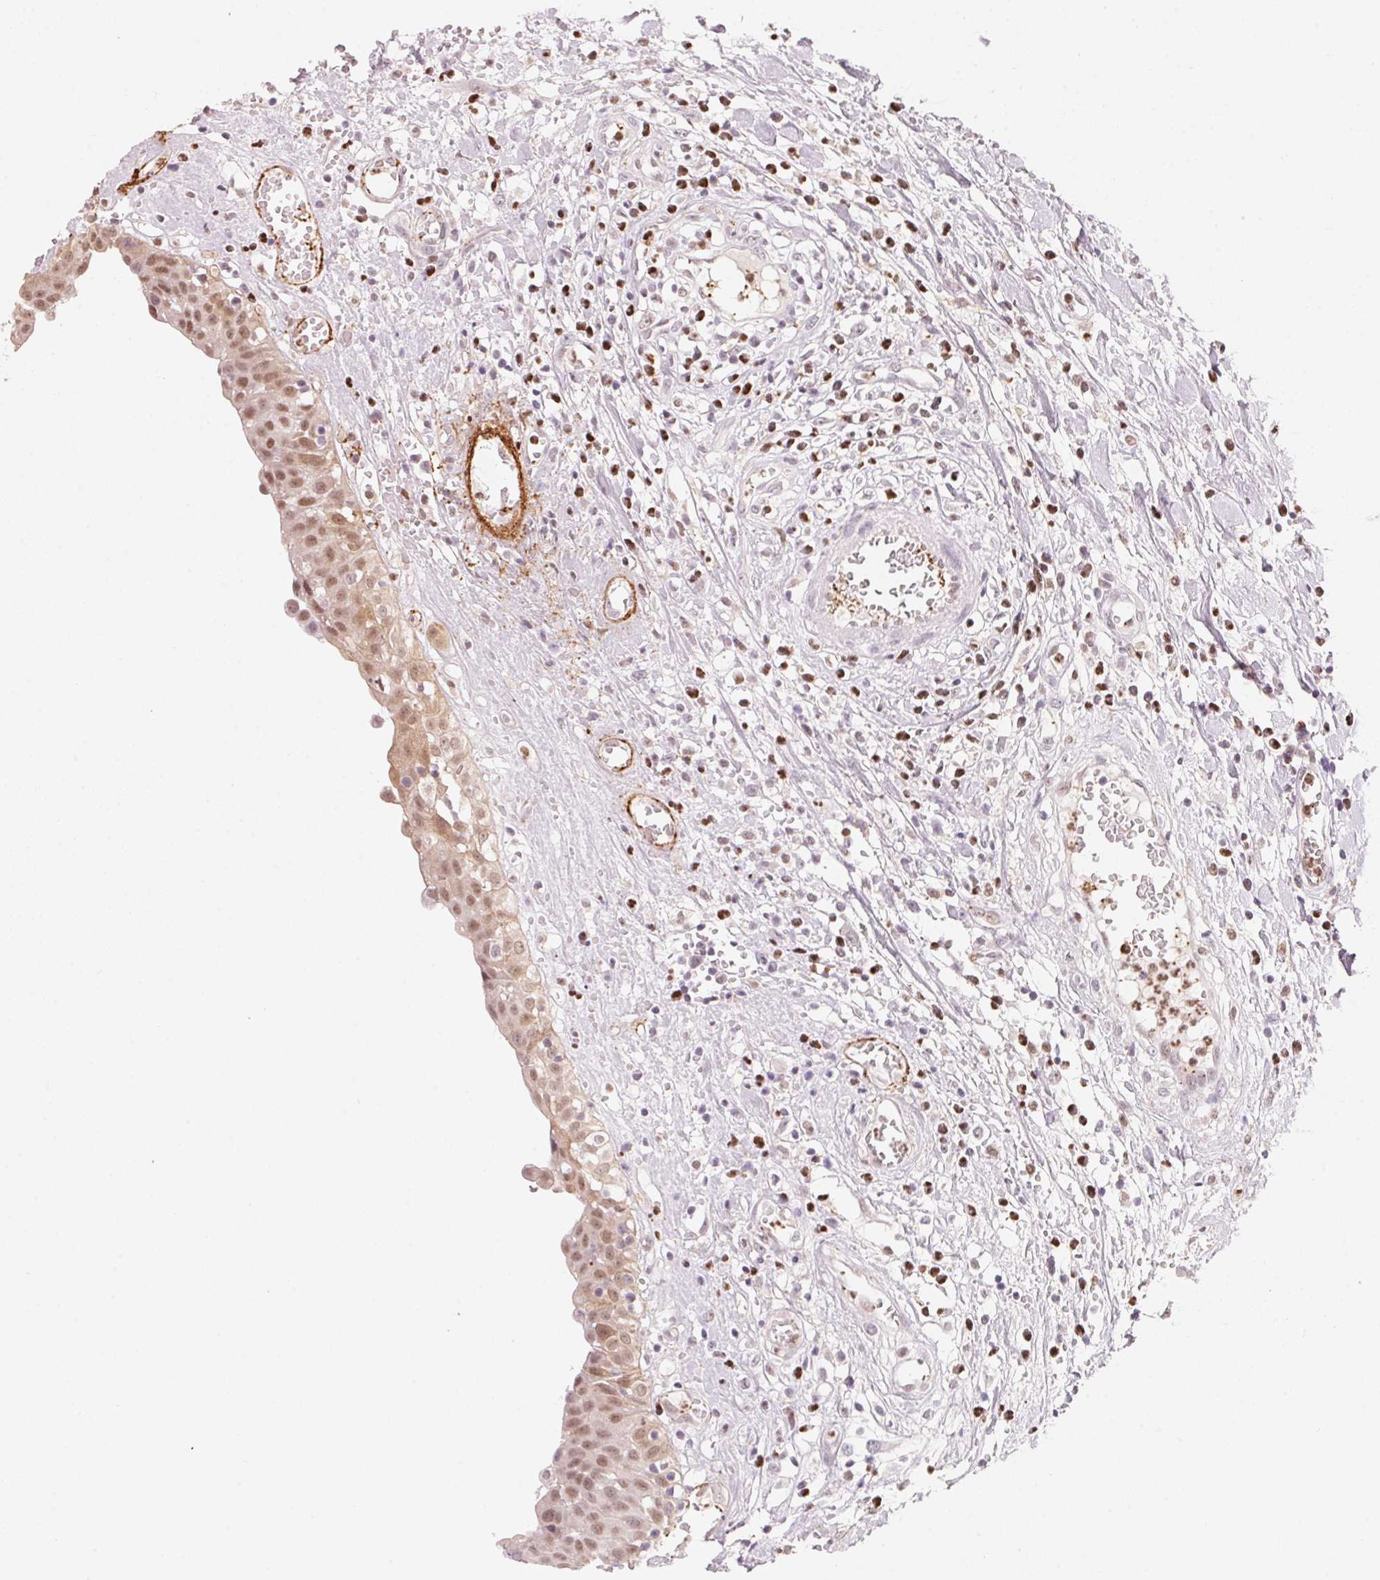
{"staining": {"intensity": "moderate", "quantity": ">75%", "location": "nuclear"}, "tissue": "urinary bladder", "cell_type": "Urothelial cells", "image_type": "normal", "snomed": [{"axis": "morphology", "description": "Normal tissue, NOS"}, {"axis": "topography", "description": "Urinary bladder"}], "caption": "A medium amount of moderate nuclear staining is identified in approximately >75% of urothelial cells in unremarkable urinary bladder.", "gene": "ARHGAP22", "patient": {"sex": "male", "age": 64}}